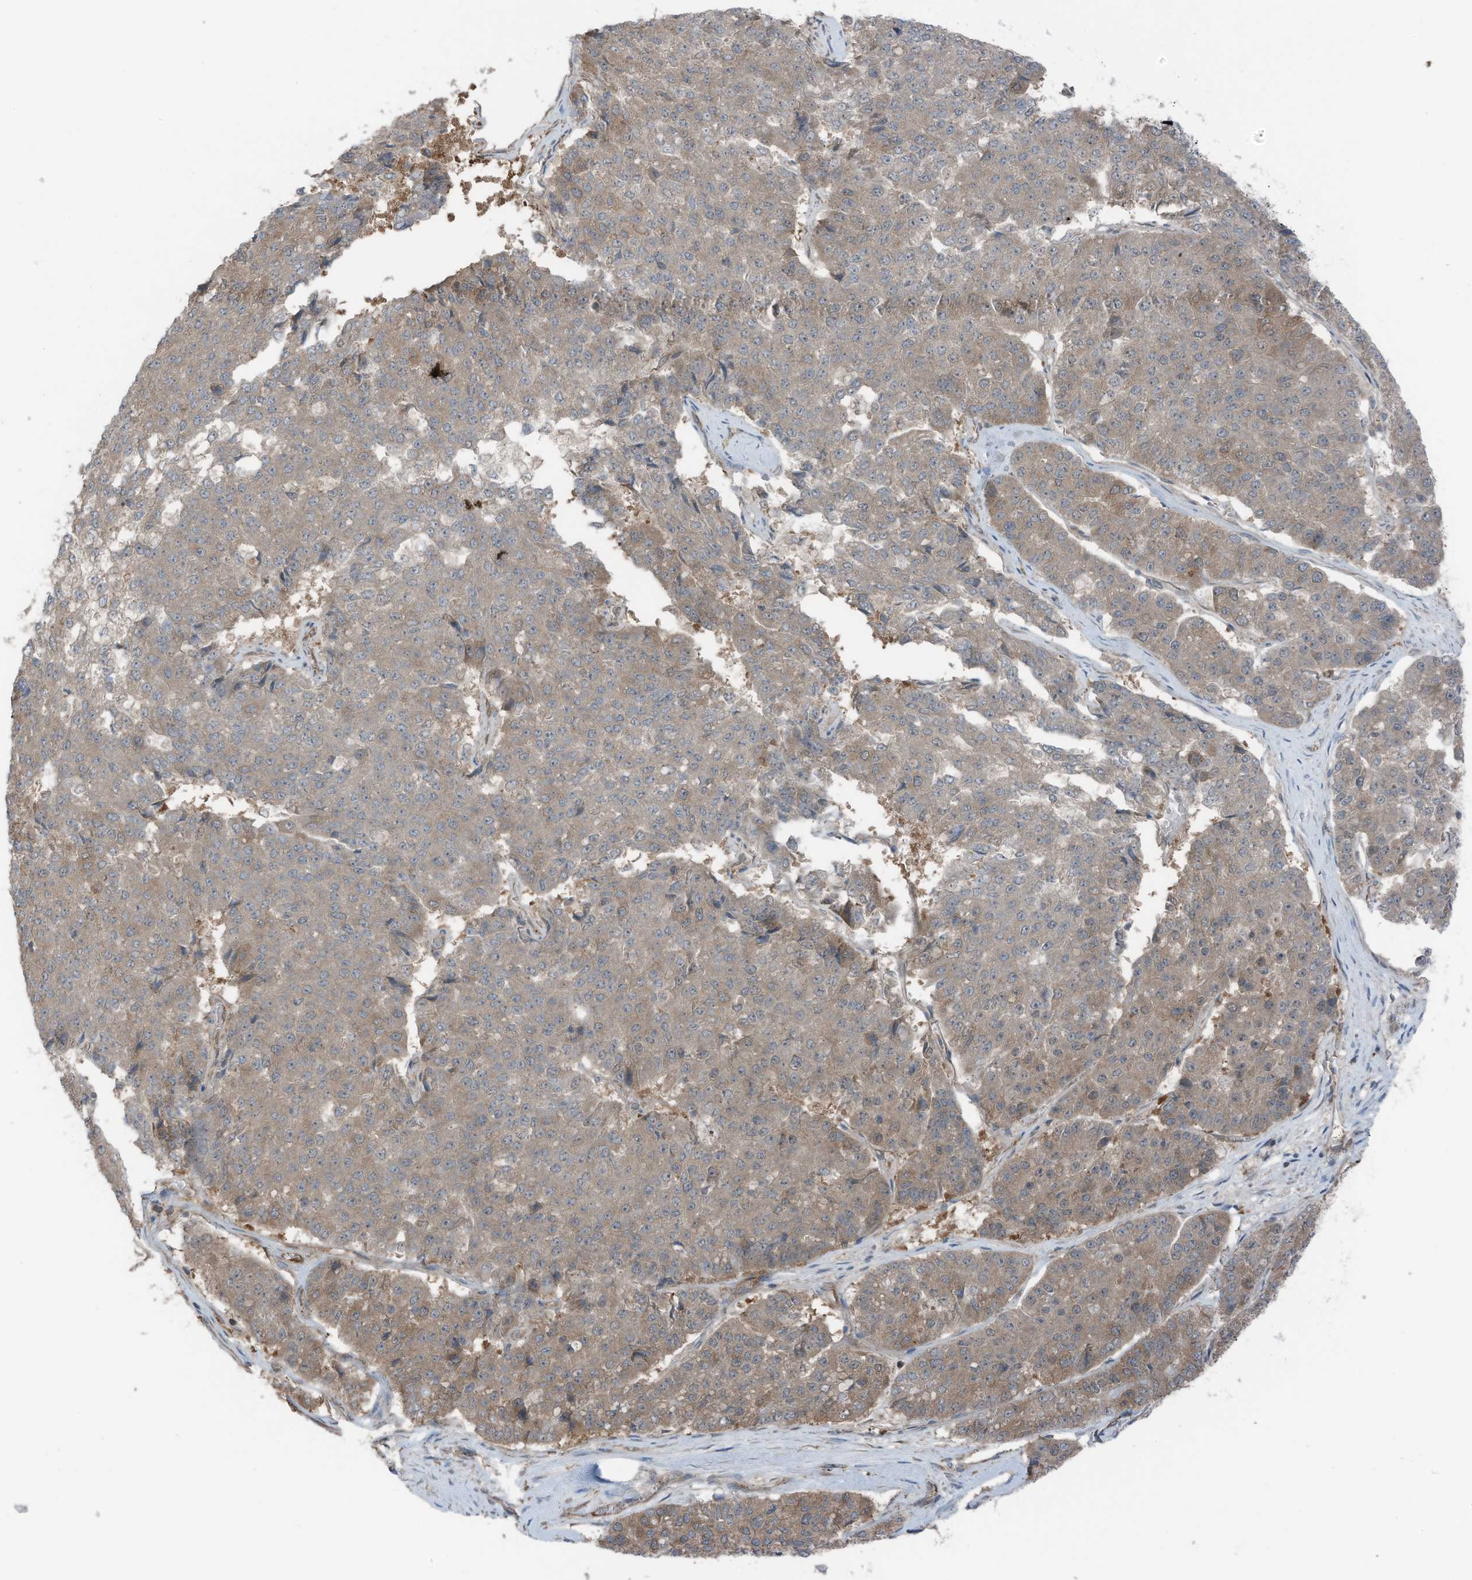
{"staining": {"intensity": "weak", "quantity": "25%-75%", "location": "cytoplasmic/membranous"}, "tissue": "pancreatic cancer", "cell_type": "Tumor cells", "image_type": "cancer", "snomed": [{"axis": "morphology", "description": "Adenocarcinoma, NOS"}, {"axis": "topography", "description": "Pancreas"}], "caption": "An image of adenocarcinoma (pancreatic) stained for a protein shows weak cytoplasmic/membranous brown staining in tumor cells. (DAB IHC with brightfield microscopy, high magnification).", "gene": "TXNDC9", "patient": {"sex": "male", "age": 50}}